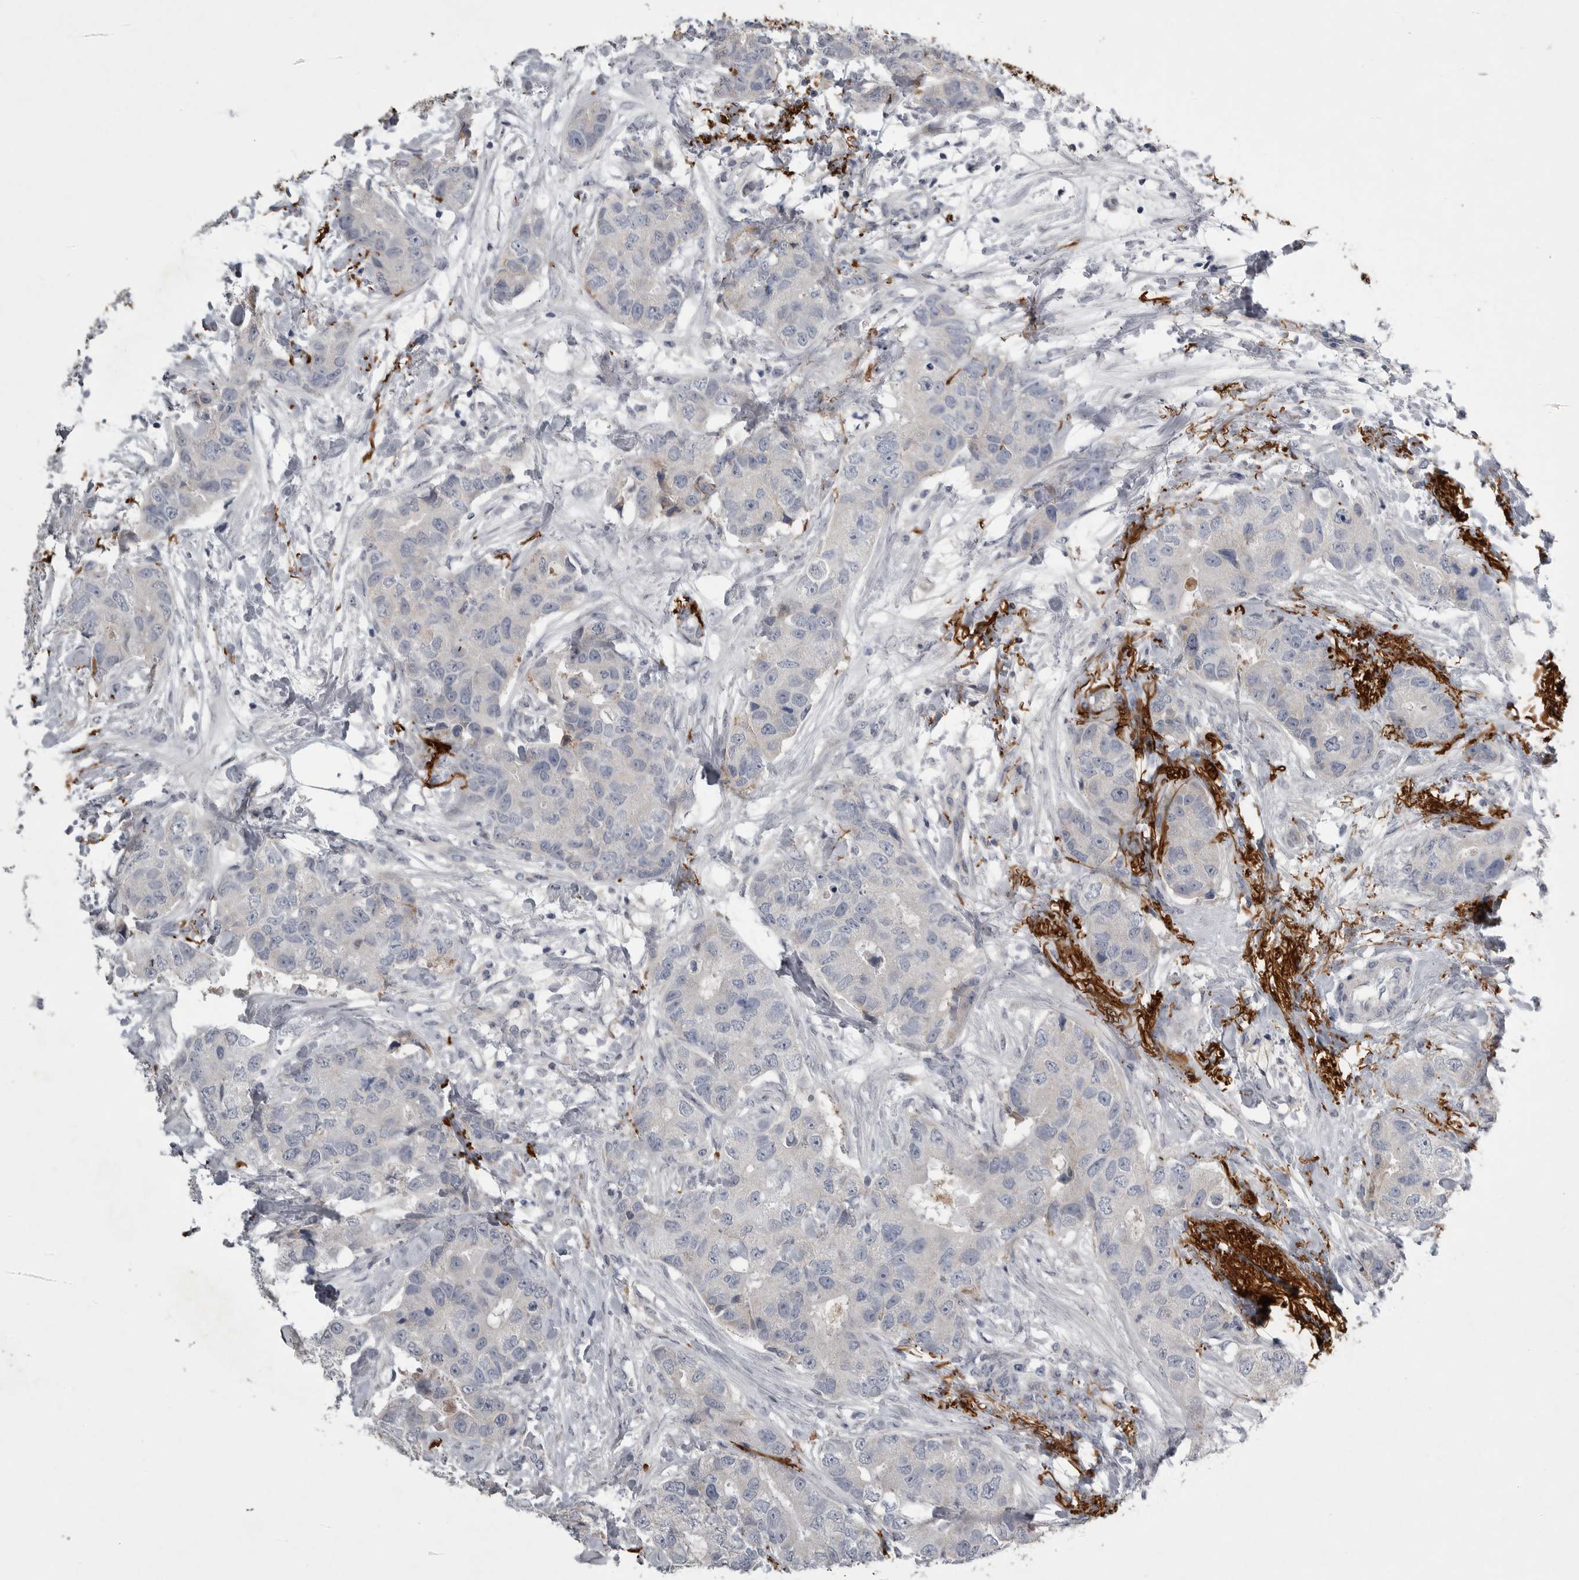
{"staining": {"intensity": "negative", "quantity": "none", "location": "none"}, "tissue": "breast cancer", "cell_type": "Tumor cells", "image_type": "cancer", "snomed": [{"axis": "morphology", "description": "Duct carcinoma"}, {"axis": "topography", "description": "Breast"}], "caption": "Tumor cells show no significant protein positivity in breast intraductal carcinoma.", "gene": "CRP", "patient": {"sex": "female", "age": 62}}